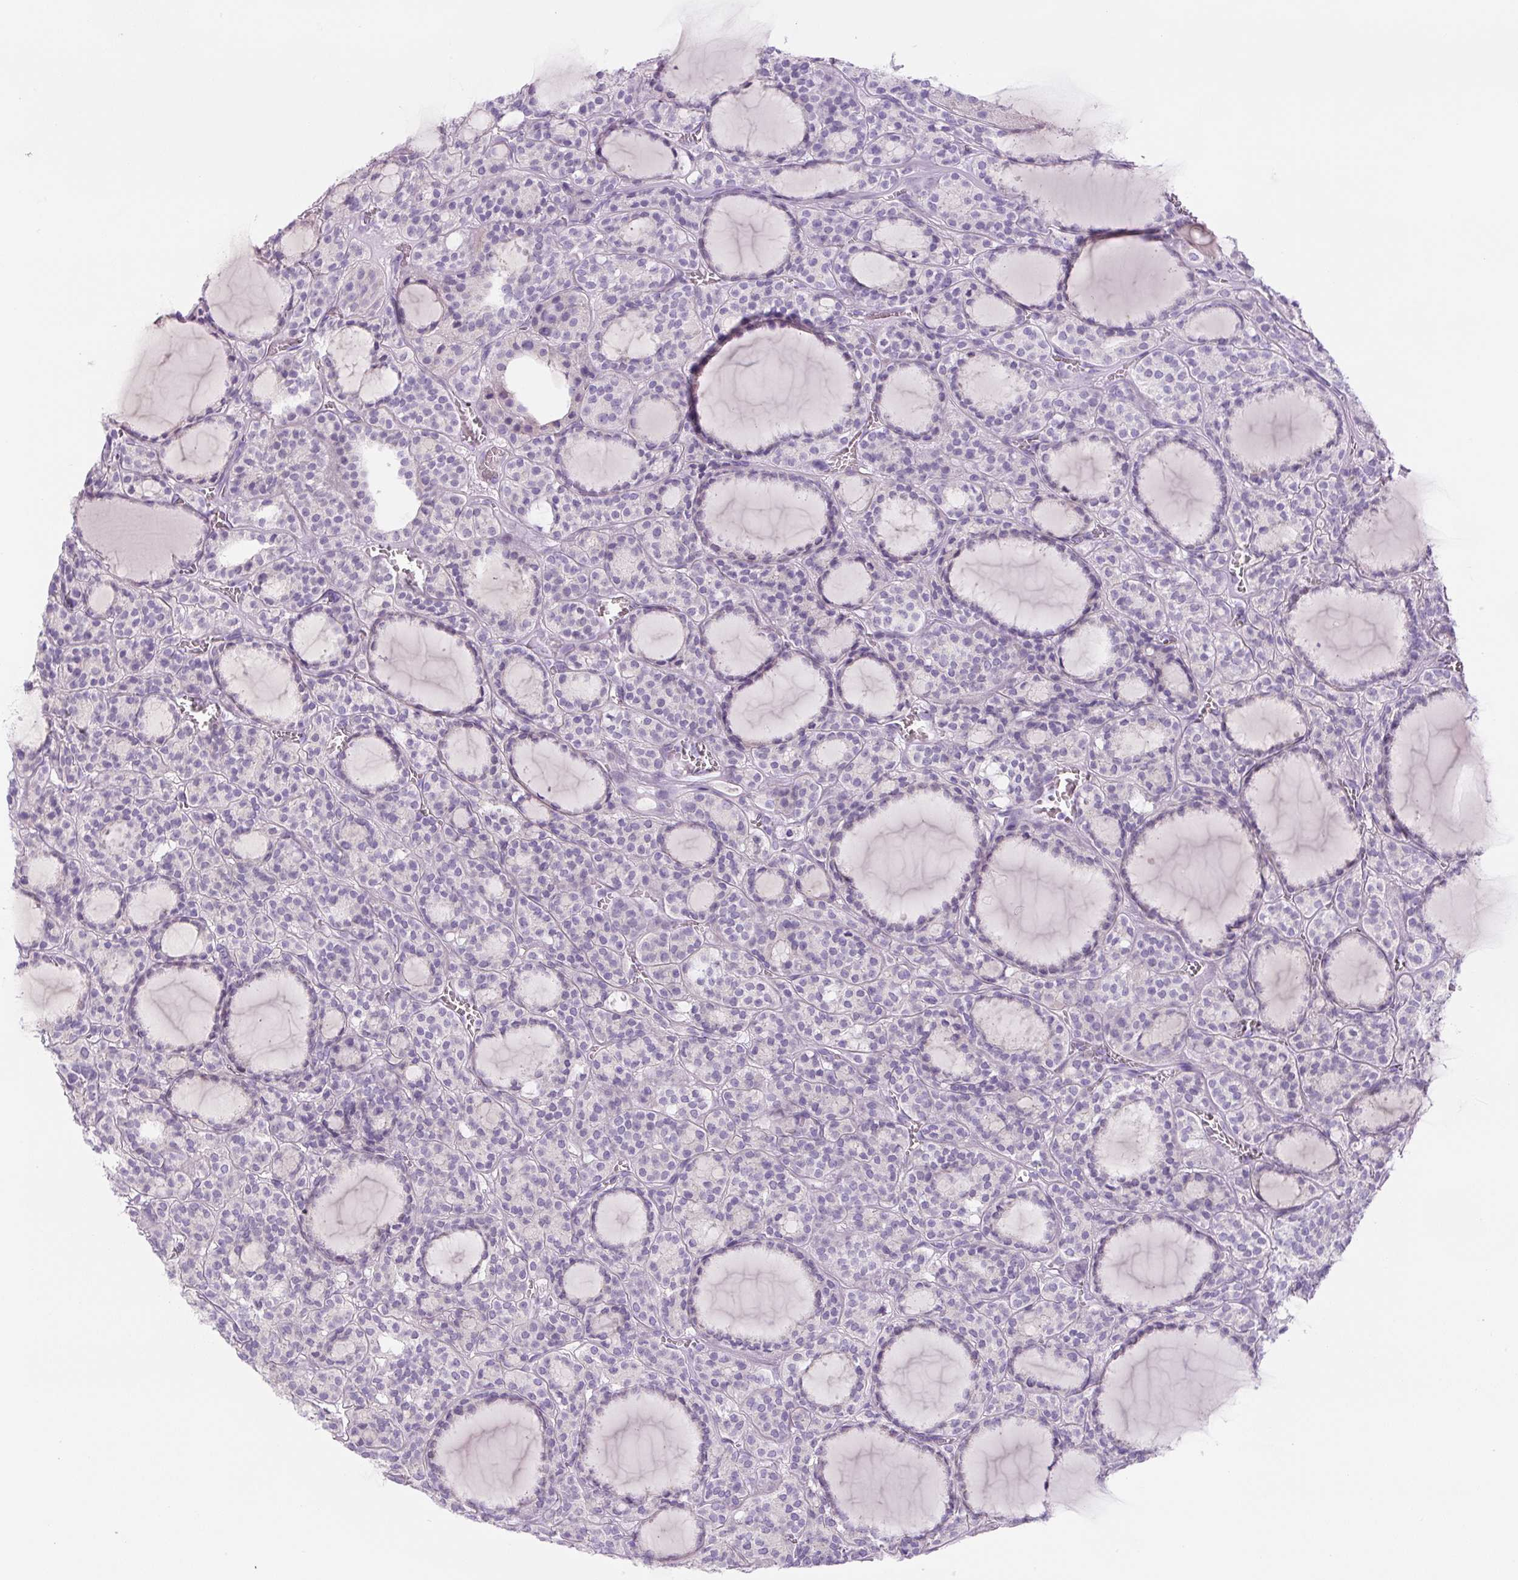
{"staining": {"intensity": "negative", "quantity": "none", "location": "none"}, "tissue": "thyroid cancer", "cell_type": "Tumor cells", "image_type": "cancer", "snomed": [{"axis": "morphology", "description": "Follicular adenoma carcinoma, NOS"}, {"axis": "topography", "description": "Thyroid gland"}], "caption": "The micrograph displays no significant positivity in tumor cells of follicular adenoma carcinoma (thyroid).", "gene": "YIF1B", "patient": {"sex": "female", "age": 63}}